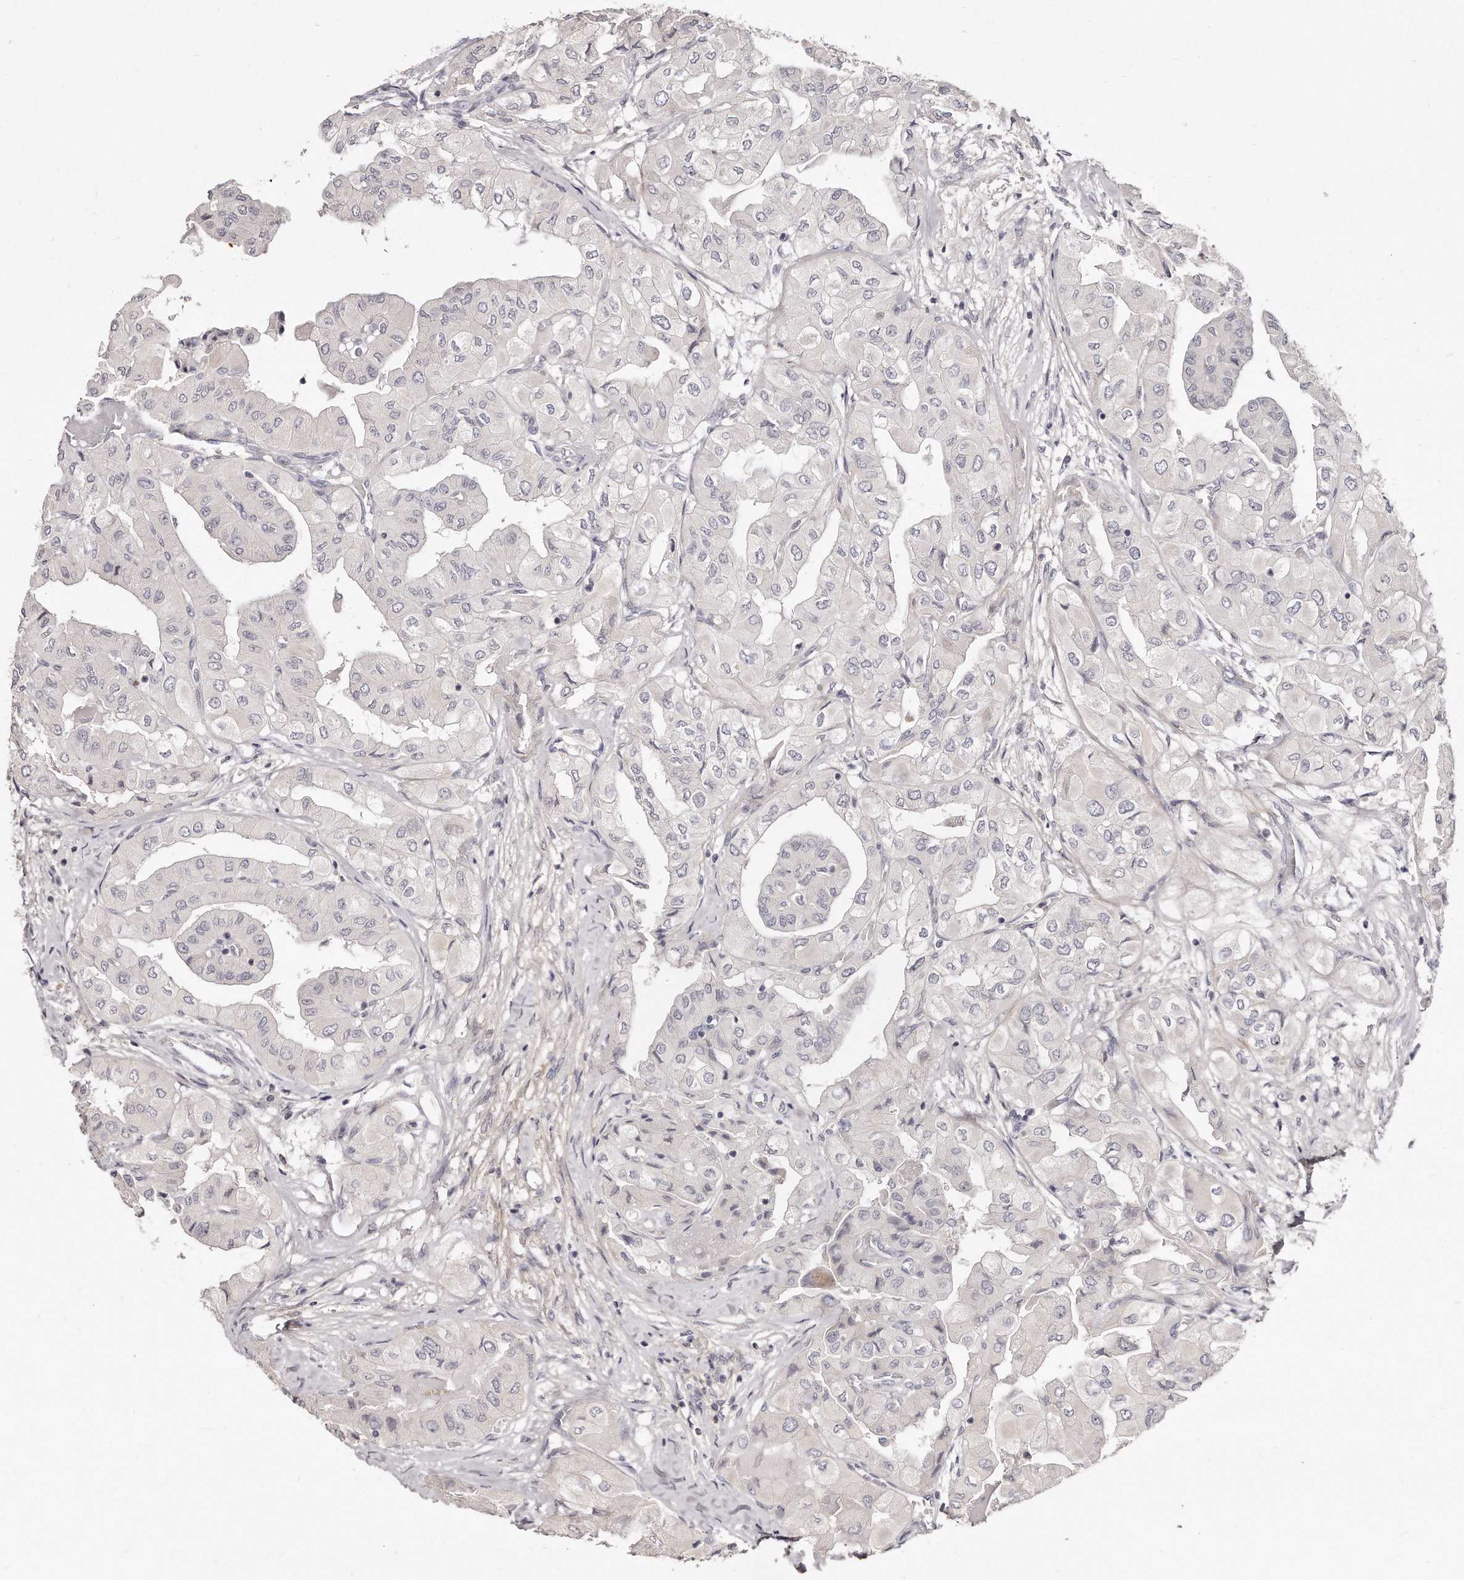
{"staining": {"intensity": "negative", "quantity": "none", "location": "none"}, "tissue": "thyroid cancer", "cell_type": "Tumor cells", "image_type": "cancer", "snomed": [{"axis": "morphology", "description": "Papillary adenocarcinoma, NOS"}, {"axis": "topography", "description": "Thyroid gland"}], "caption": "Photomicrograph shows no protein staining in tumor cells of papillary adenocarcinoma (thyroid) tissue.", "gene": "TTLL4", "patient": {"sex": "female", "age": 59}}